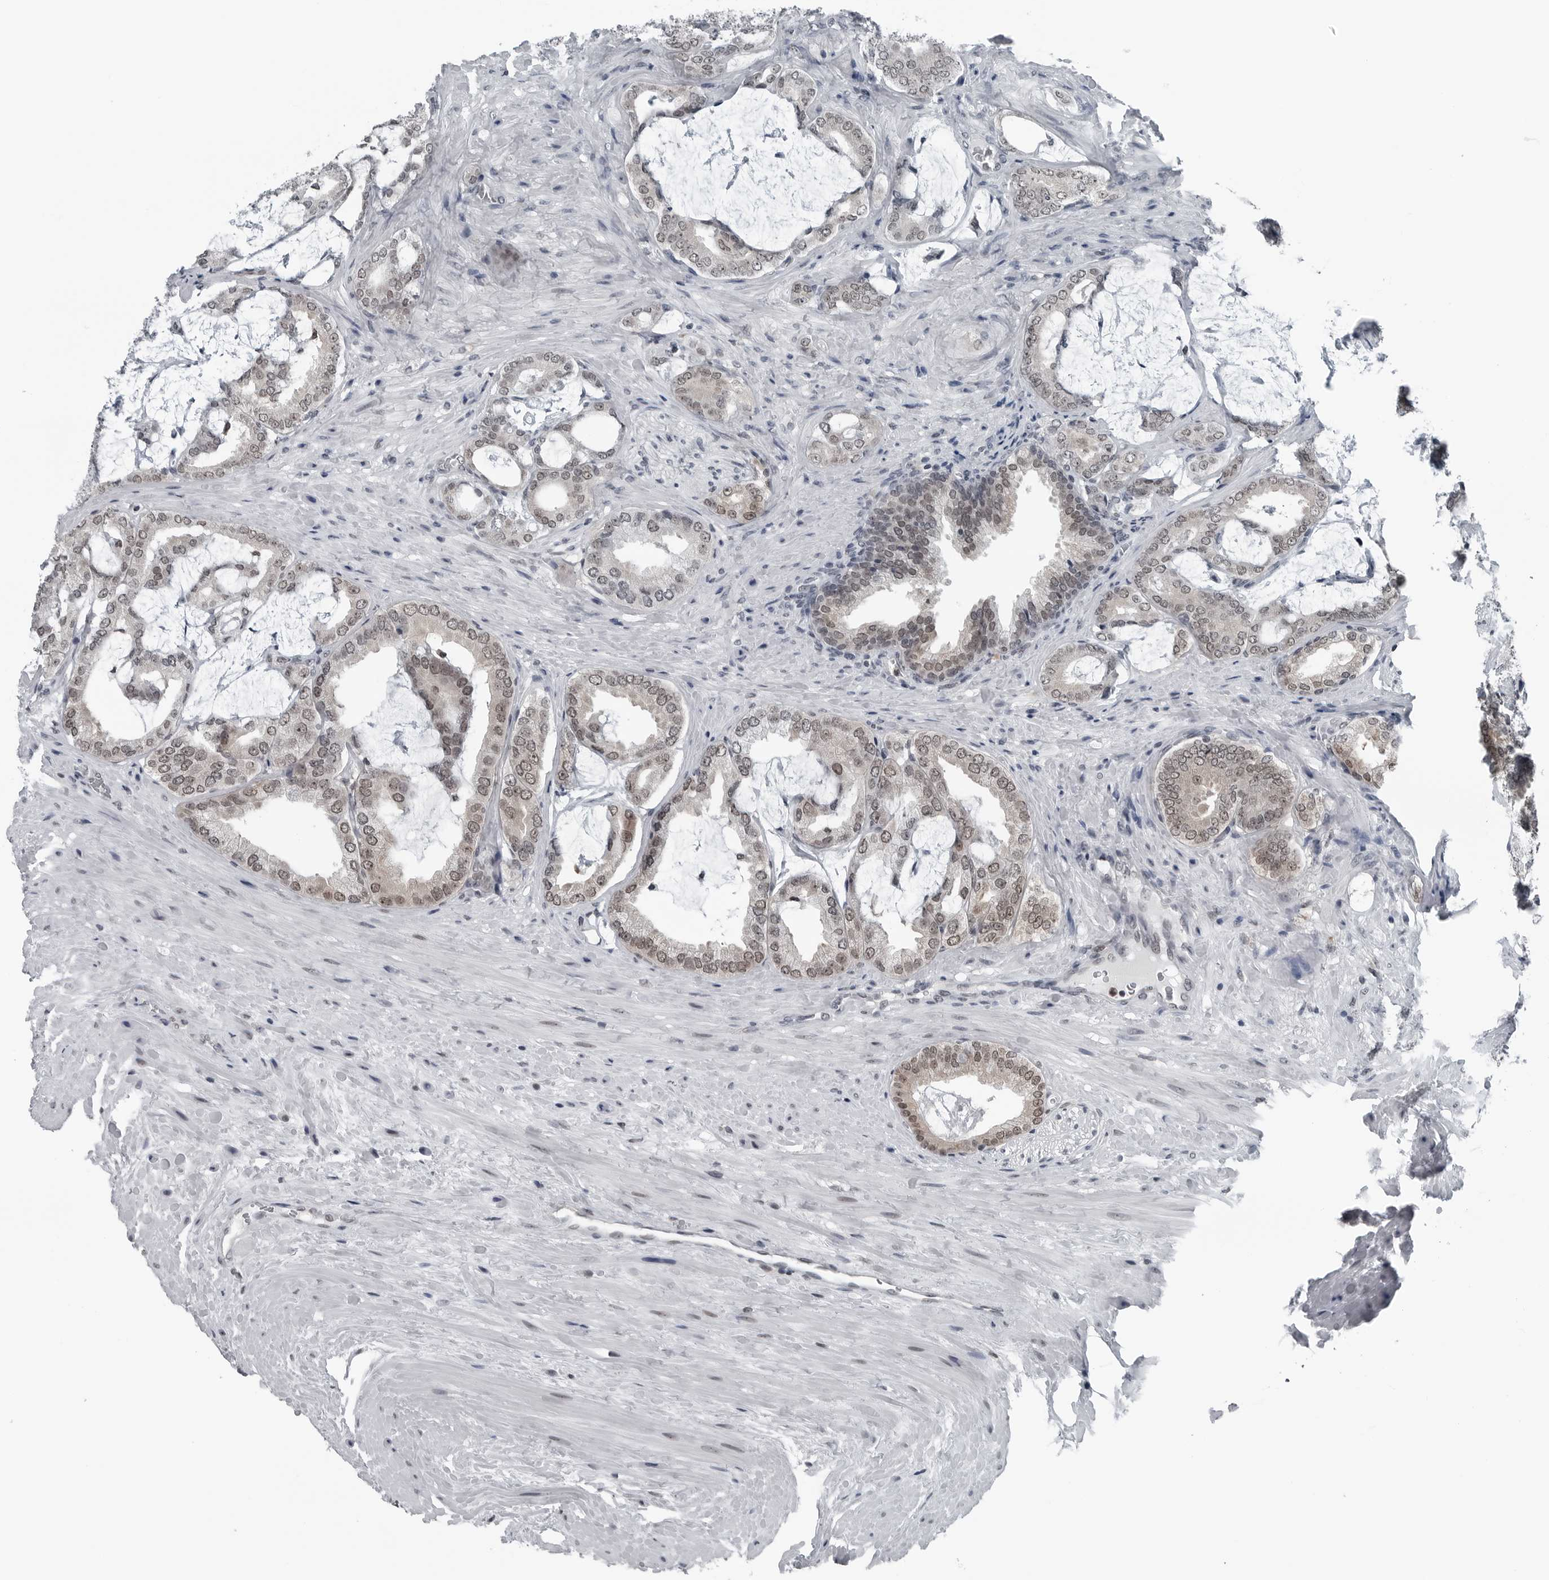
{"staining": {"intensity": "moderate", "quantity": "25%-75%", "location": "nuclear"}, "tissue": "prostate cancer", "cell_type": "Tumor cells", "image_type": "cancer", "snomed": [{"axis": "morphology", "description": "Adenocarcinoma, Low grade"}, {"axis": "topography", "description": "Prostate"}], "caption": "A micrograph of prostate cancer (adenocarcinoma (low-grade)) stained for a protein demonstrates moderate nuclear brown staining in tumor cells.", "gene": "AKR1A1", "patient": {"sex": "male", "age": 71}}